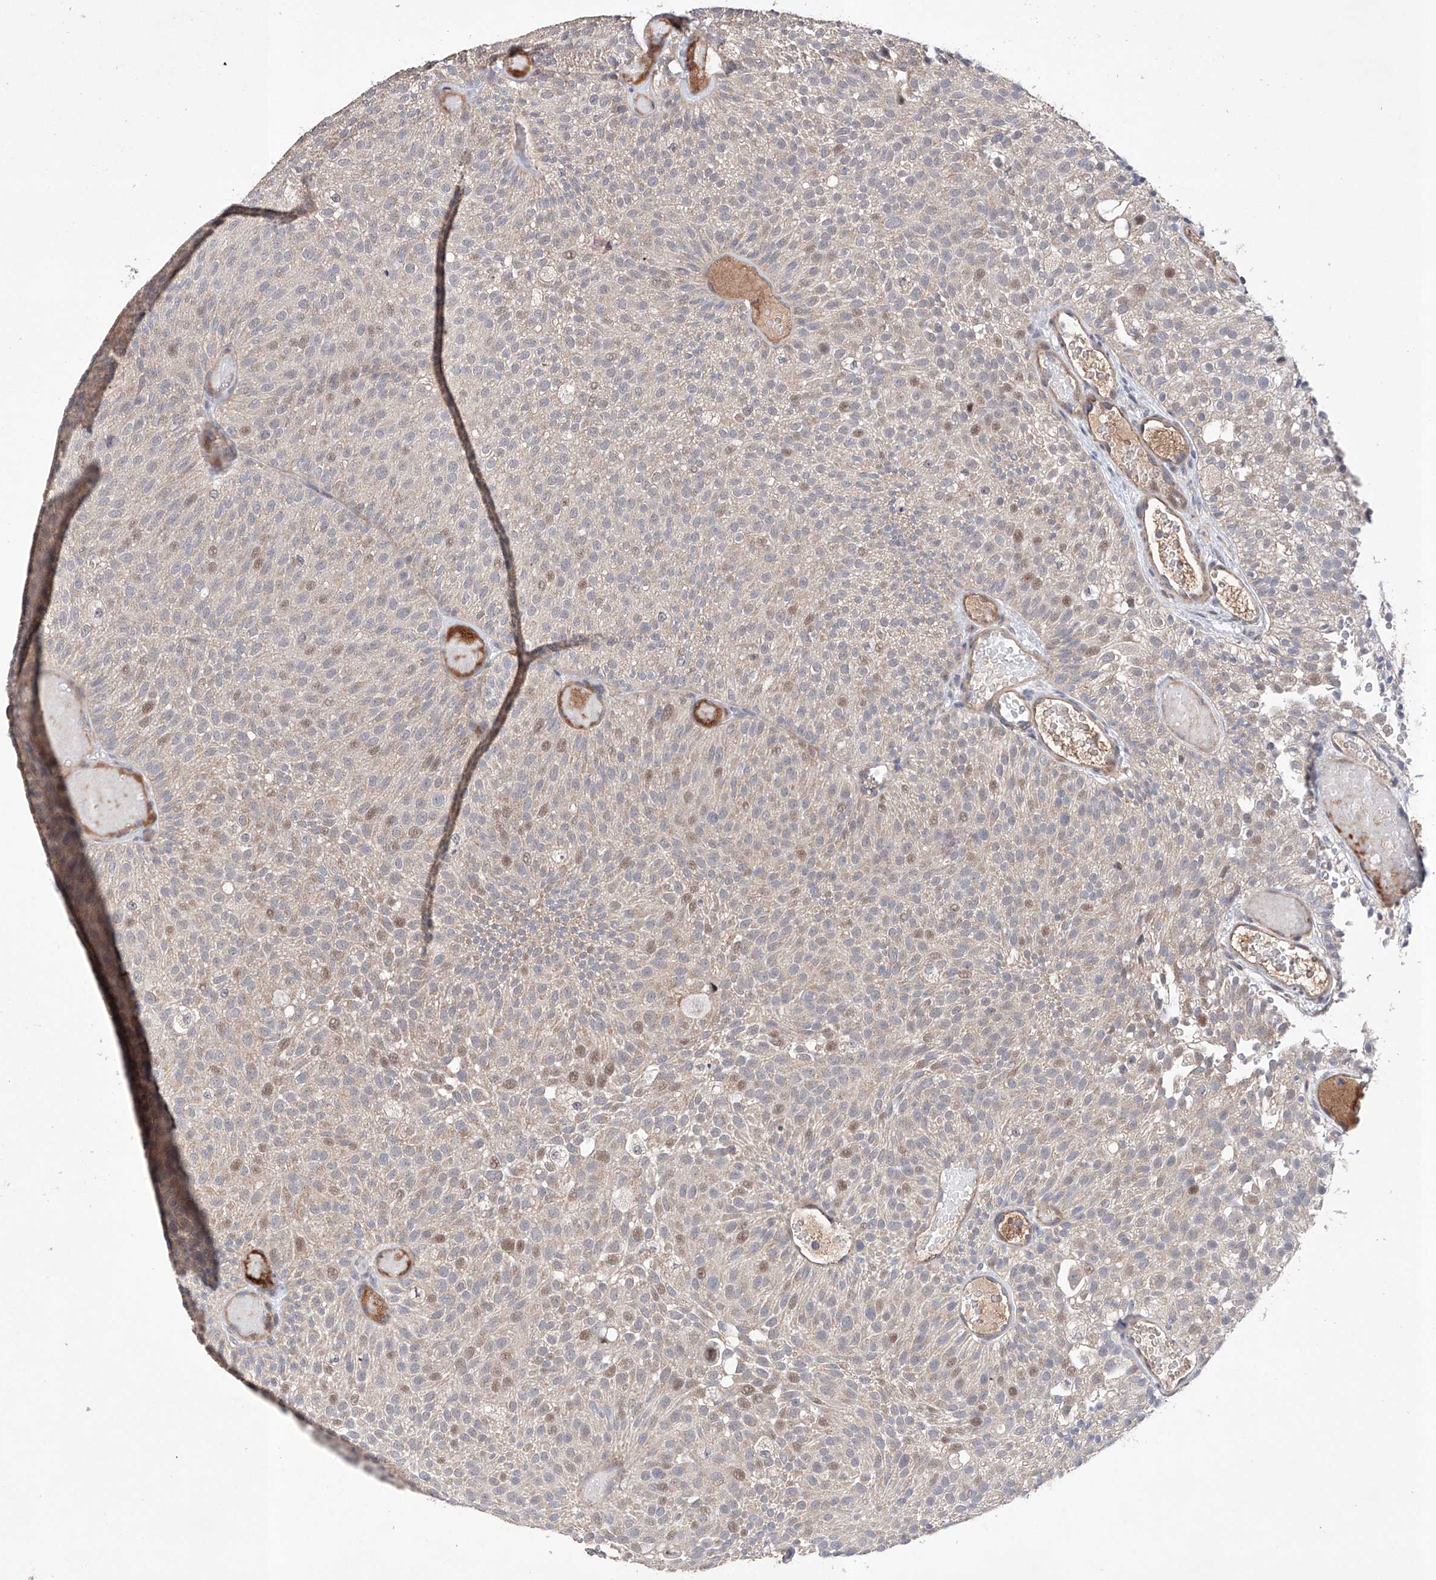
{"staining": {"intensity": "moderate", "quantity": "<25%", "location": "nuclear"}, "tissue": "urothelial cancer", "cell_type": "Tumor cells", "image_type": "cancer", "snomed": [{"axis": "morphology", "description": "Urothelial carcinoma, Low grade"}, {"axis": "topography", "description": "Urinary bladder"}], "caption": "Immunohistochemical staining of urothelial cancer shows low levels of moderate nuclear protein positivity in about <25% of tumor cells.", "gene": "AFG1L", "patient": {"sex": "male", "age": 78}}